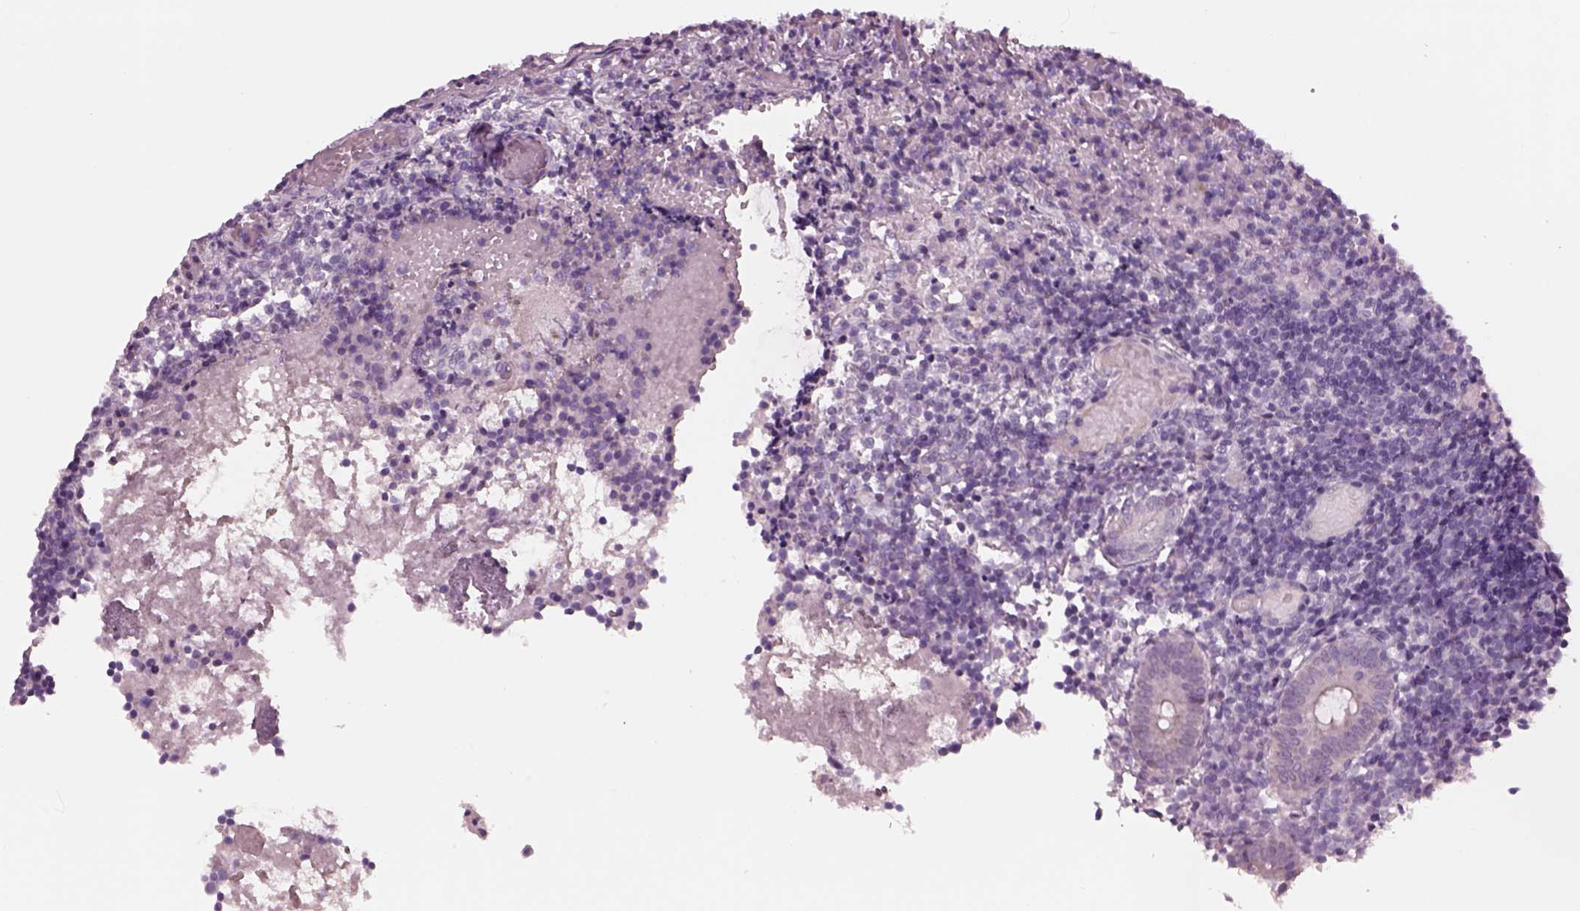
{"staining": {"intensity": "negative", "quantity": "none", "location": "none"}, "tissue": "appendix", "cell_type": "Glandular cells", "image_type": "normal", "snomed": [{"axis": "morphology", "description": "Normal tissue, NOS"}, {"axis": "topography", "description": "Appendix"}], "caption": "An immunohistochemistry (IHC) histopathology image of benign appendix is shown. There is no staining in glandular cells of appendix. (DAB immunohistochemistry (IHC) with hematoxylin counter stain).", "gene": "CYLC1", "patient": {"sex": "female", "age": 32}}